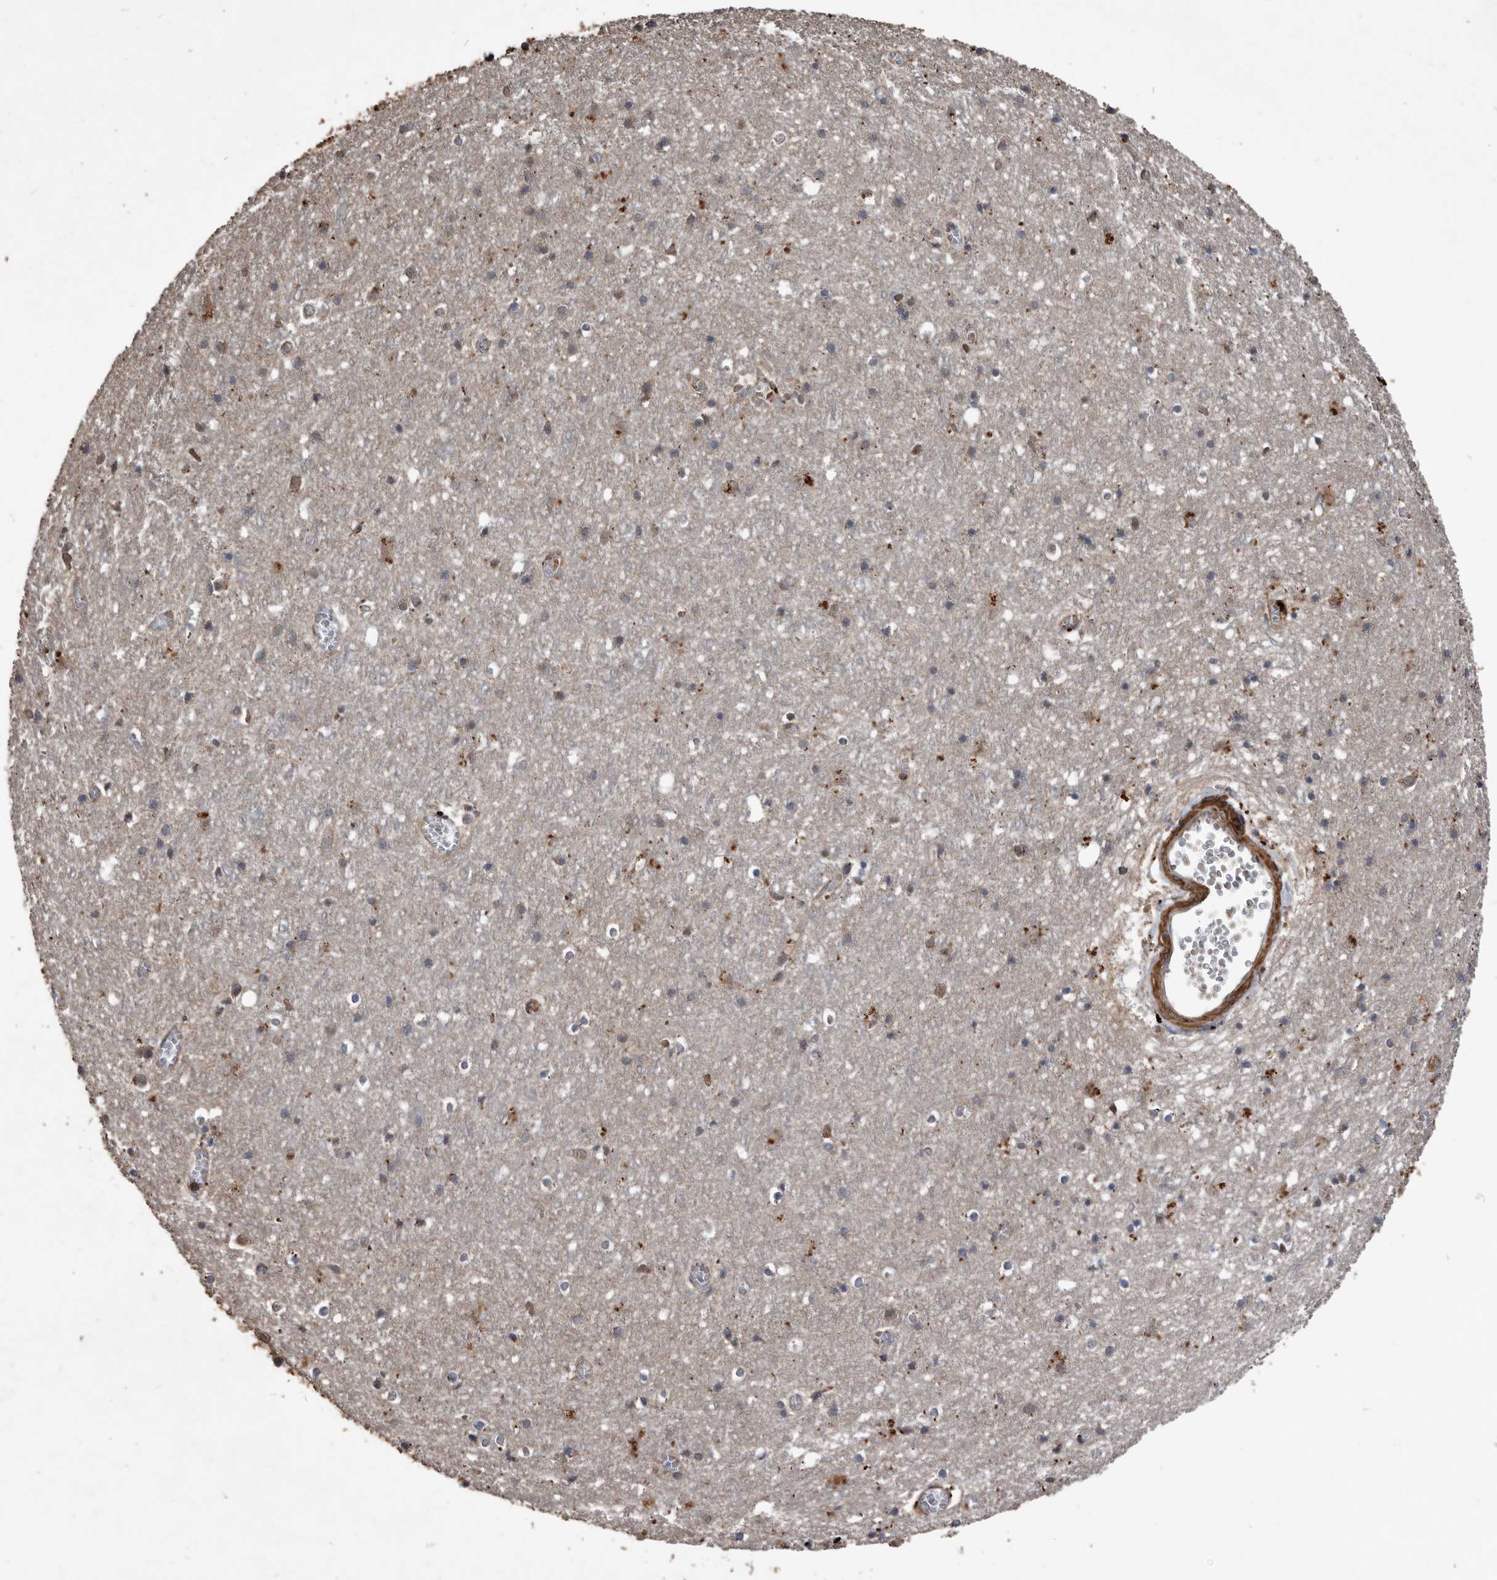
{"staining": {"intensity": "weak", "quantity": "<25%", "location": "cytoplasmic/membranous"}, "tissue": "cerebral cortex", "cell_type": "Endothelial cells", "image_type": "normal", "snomed": [{"axis": "morphology", "description": "Normal tissue, NOS"}, {"axis": "topography", "description": "Cerebral cortex"}], "caption": "High power microscopy image of an immunohistochemistry (IHC) image of benign cerebral cortex, revealing no significant positivity in endothelial cells.", "gene": "NRBP1", "patient": {"sex": "female", "age": 64}}